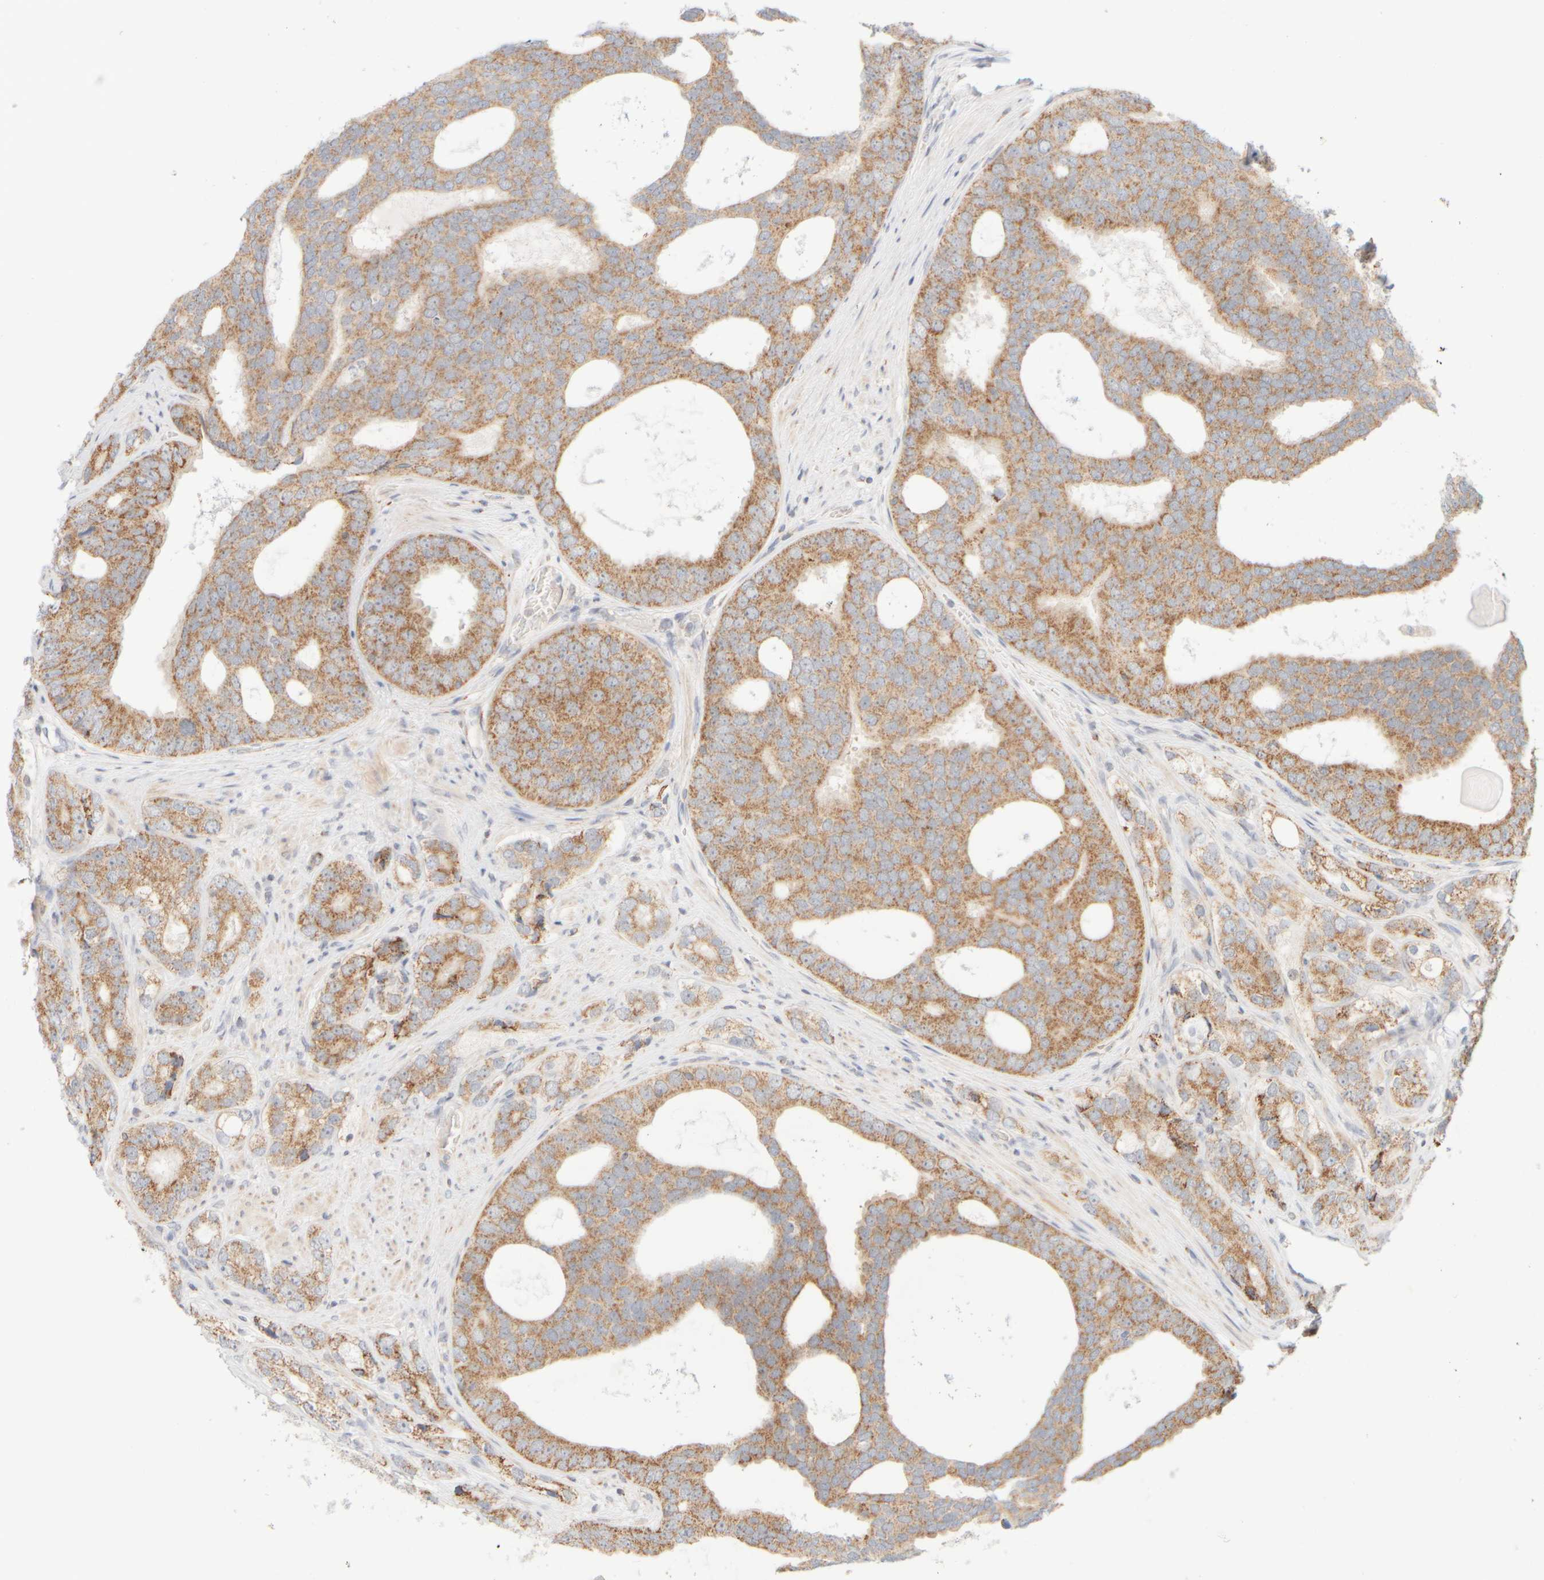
{"staining": {"intensity": "moderate", "quantity": ">75%", "location": "cytoplasmic/membranous"}, "tissue": "prostate cancer", "cell_type": "Tumor cells", "image_type": "cancer", "snomed": [{"axis": "morphology", "description": "Adenocarcinoma, High grade"}, {"axis": "topography", "description": "Prostate"}], "caption": "Immunohistochemical staining of prostate high-grade adenocarcinoma displays medium levels of moderate cytoplasmic/membranous positivity in about >75% of tumor cells.", "gene": "PPM1K", "patient": {"sex": "male", "age": 56}}